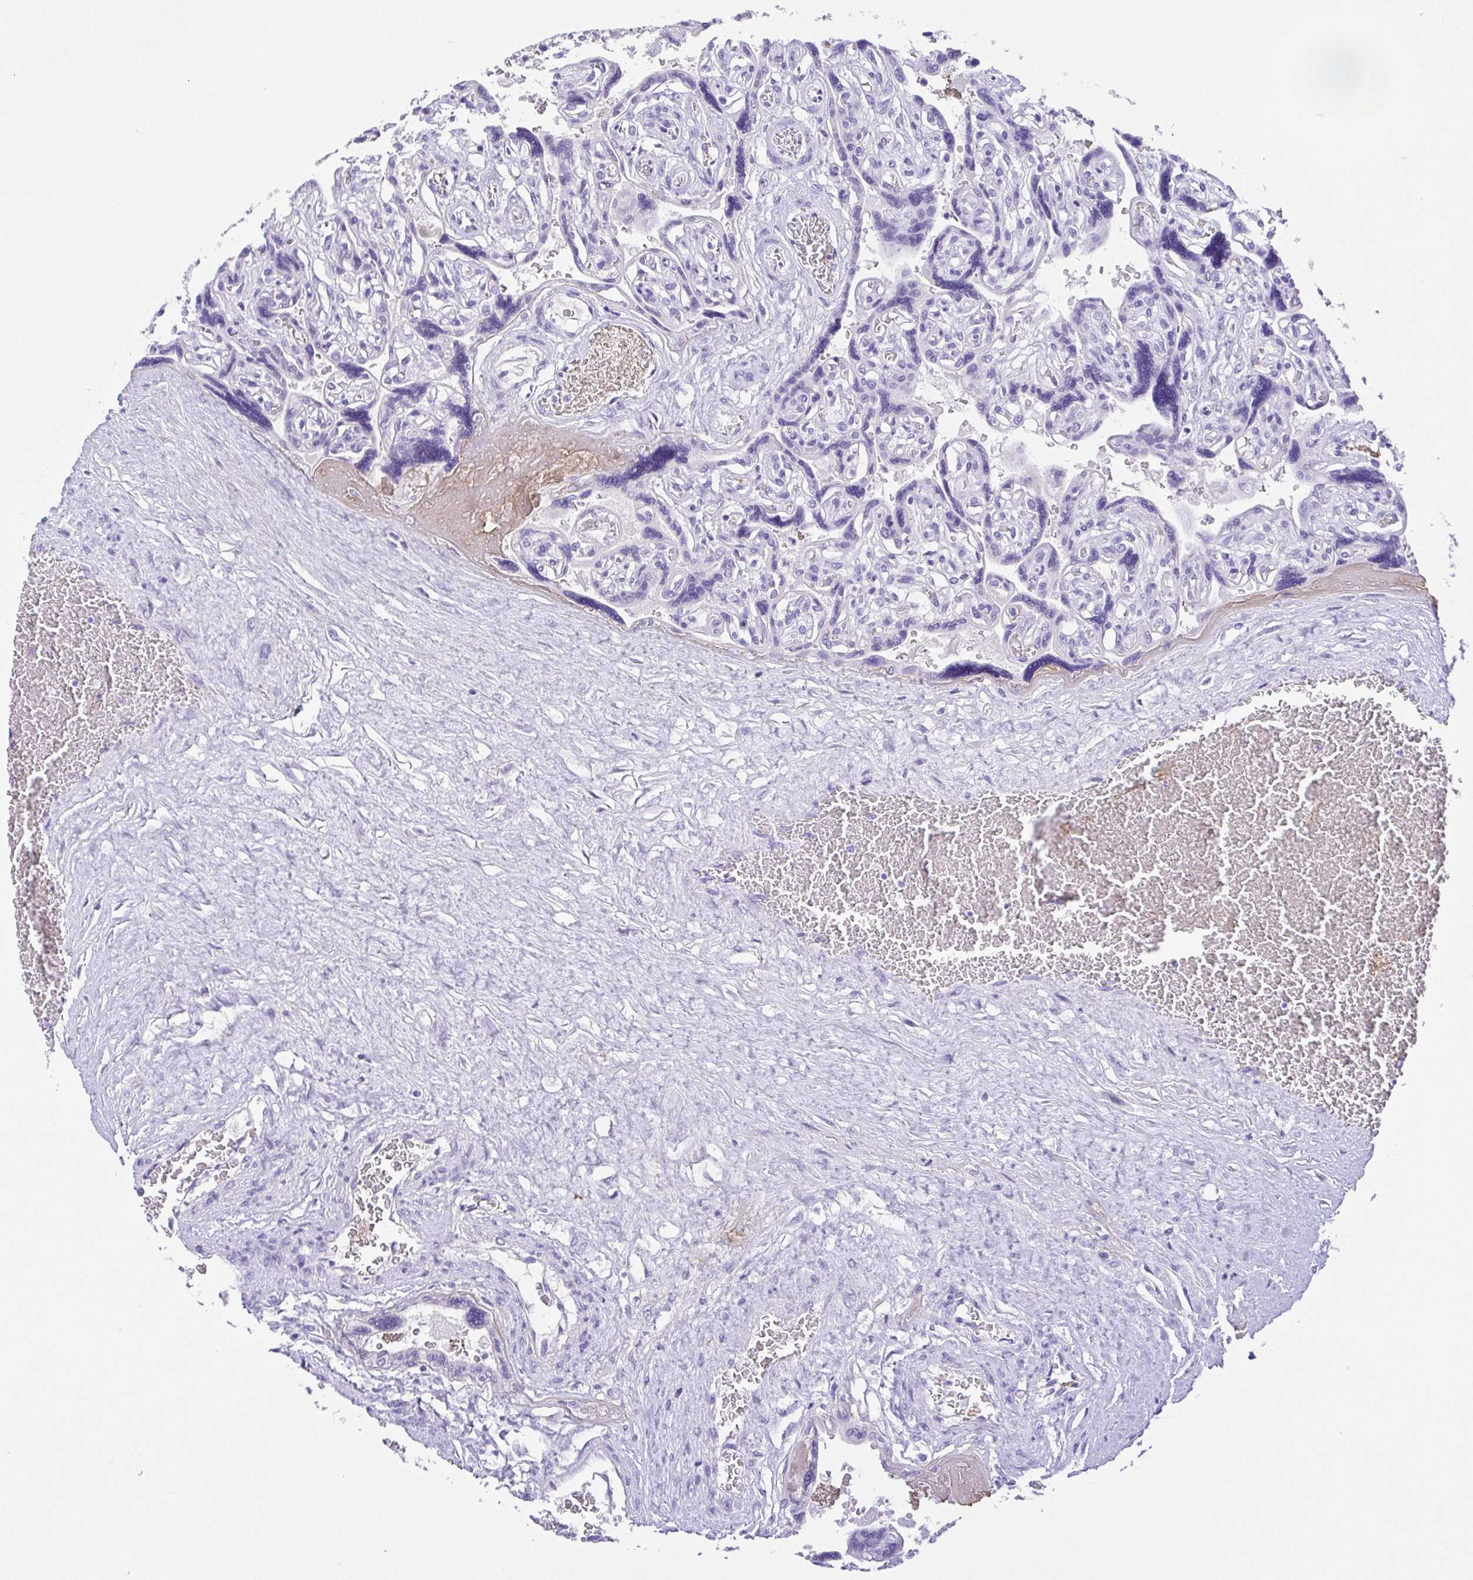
{"staining": {"intensity": "negative", "quantity": "none", "location": "none"}, "tissue": "placenta", "cell_type": "Decidual cells", "image_type": "normal", "snomed": [{"axis": "morphology", "description": "Normal tissue, NOS"}, {"axis": "topography", "description": "Placenta"}], "caption": "IHC image of benign human placenta stained for a protein (brown), which demonstrates no staining in decidual cells.", "gene": "SPATA4", "patient": {"sex": "female", "age": 32}}